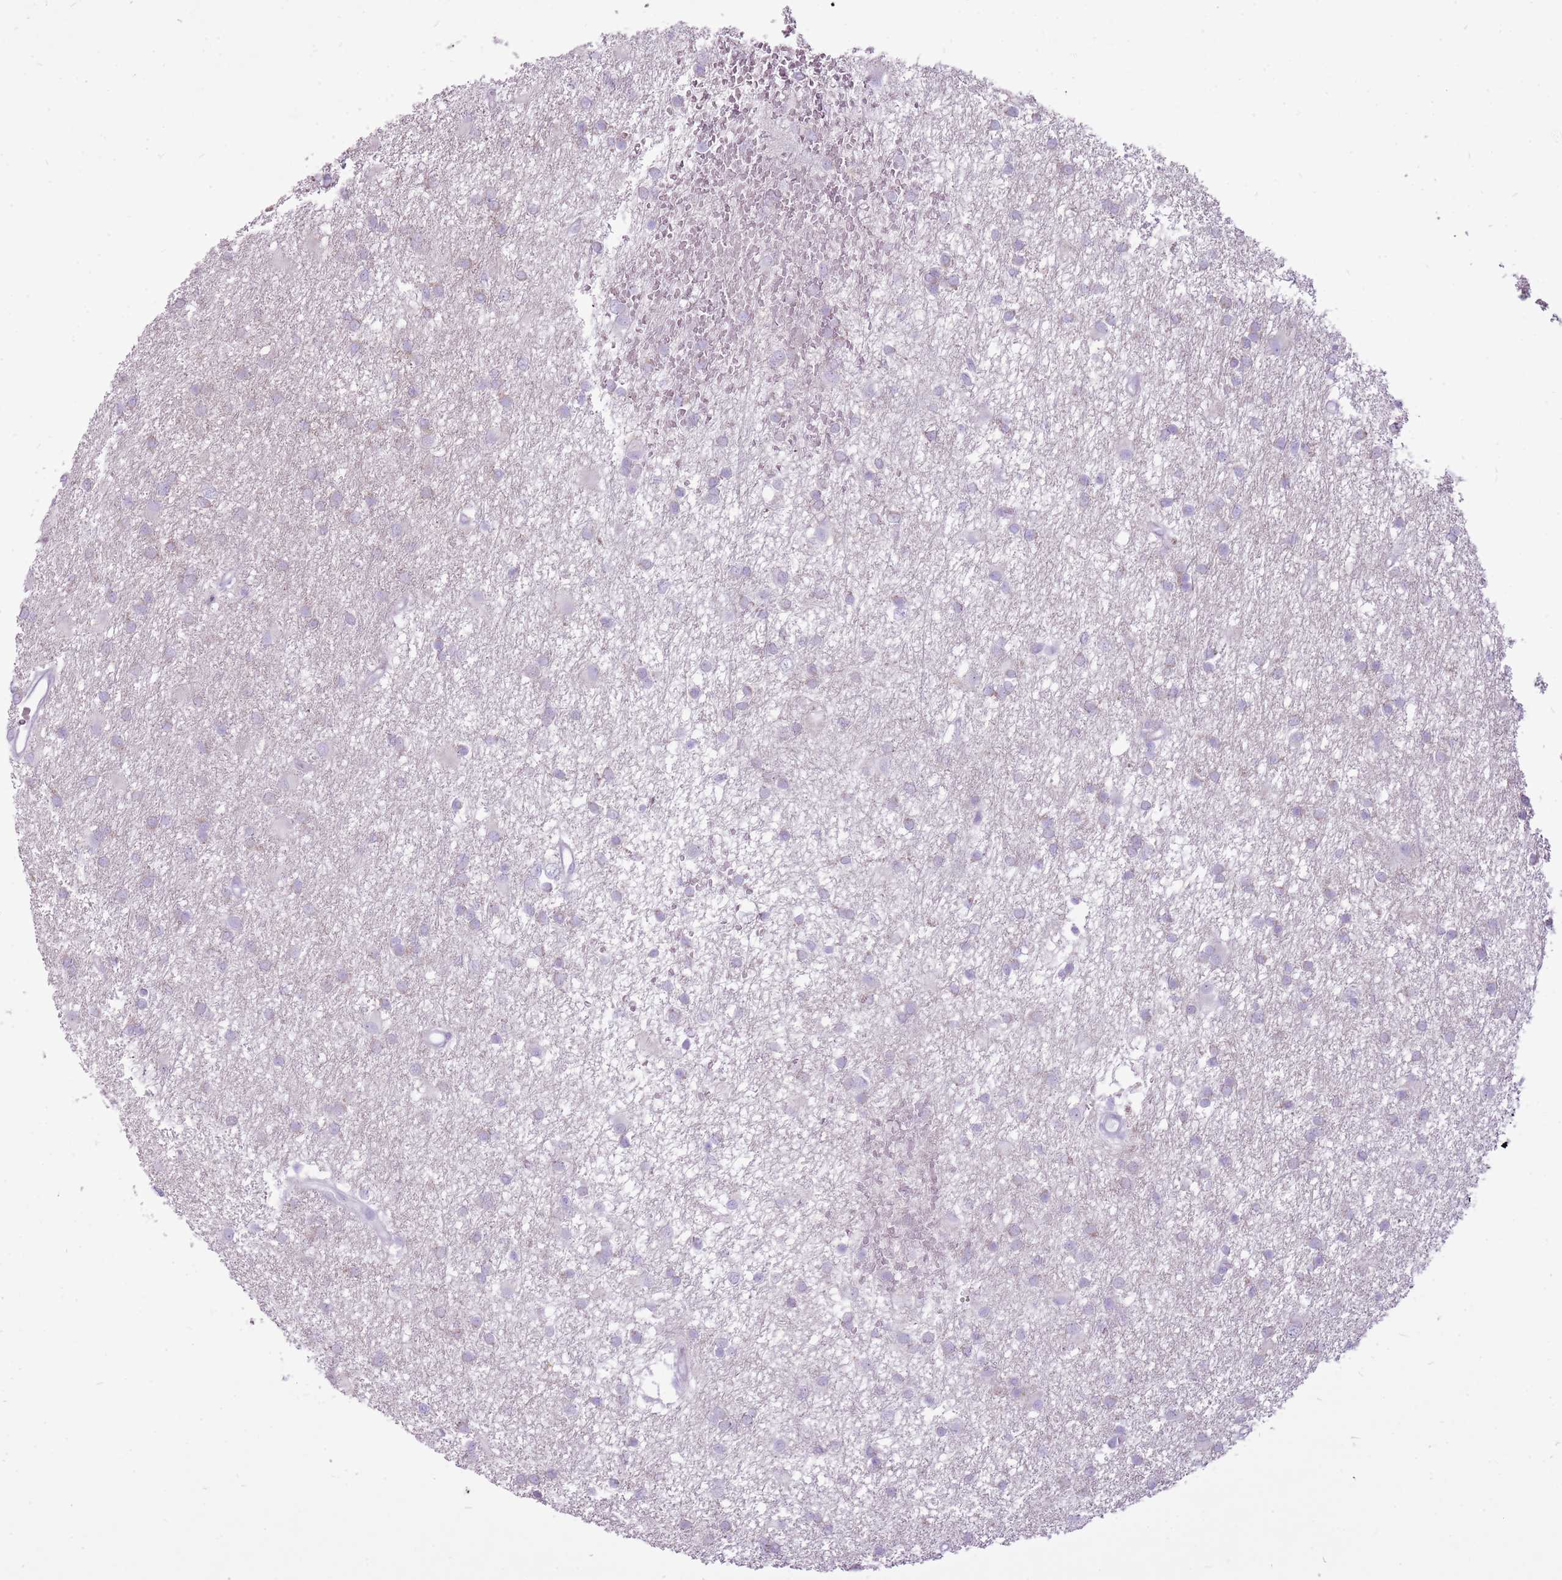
{"staining": {"intensity": "negative", "quantity": "none", "location": "none"}, "tissue": "glioma", "cell_type": "Tumor cells", "image_type": "cancer", "snomed": [{"axis": "morphology", "description": "Glioma, malignant, High grade"}, {"axis": "topography", "description": "Brain"}], "caption": "Tumor cells are negative for brown protein staining in glioma.", "gene": "CNFN", "patient": {"sex": "male", "age": 77}}